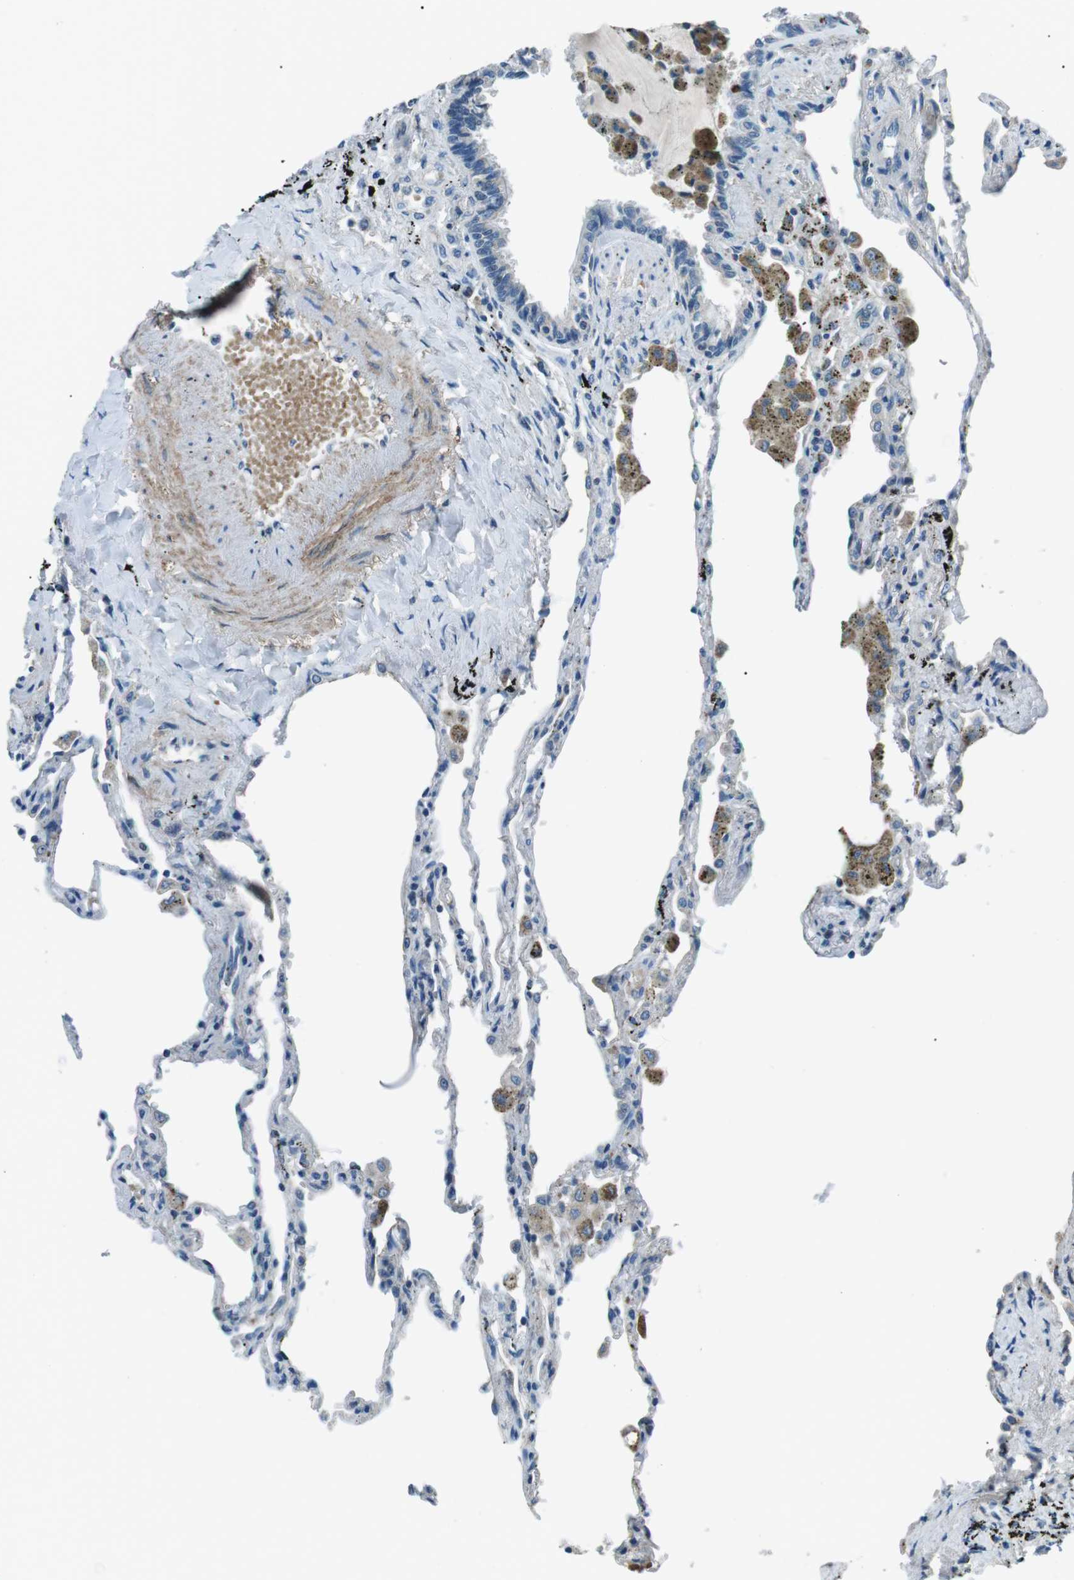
{"staining": {"intensity": "negative", "quantity": "none", "location": "none"}, "tissue": "lung", "cell_type": "Alveolar cells", "image_type": "normal", "snomed": [{"axis": "morphology", "description": "Normal tissue, NOS"}, {"axis": "topography", "description": "Lung"}], "caption": "Immunohistochemistry (IHC) micrograph of normal lung: lung stained with DAB (3,3'-diaminobenzidine) demonstrates no significant protein positivity in alveolar cells. (DAB (3,3'-diaminobenzidine) IHC, high magnification).", "gene": "ST6GAL1", "patient": {"sex": "male", "age": 59}}